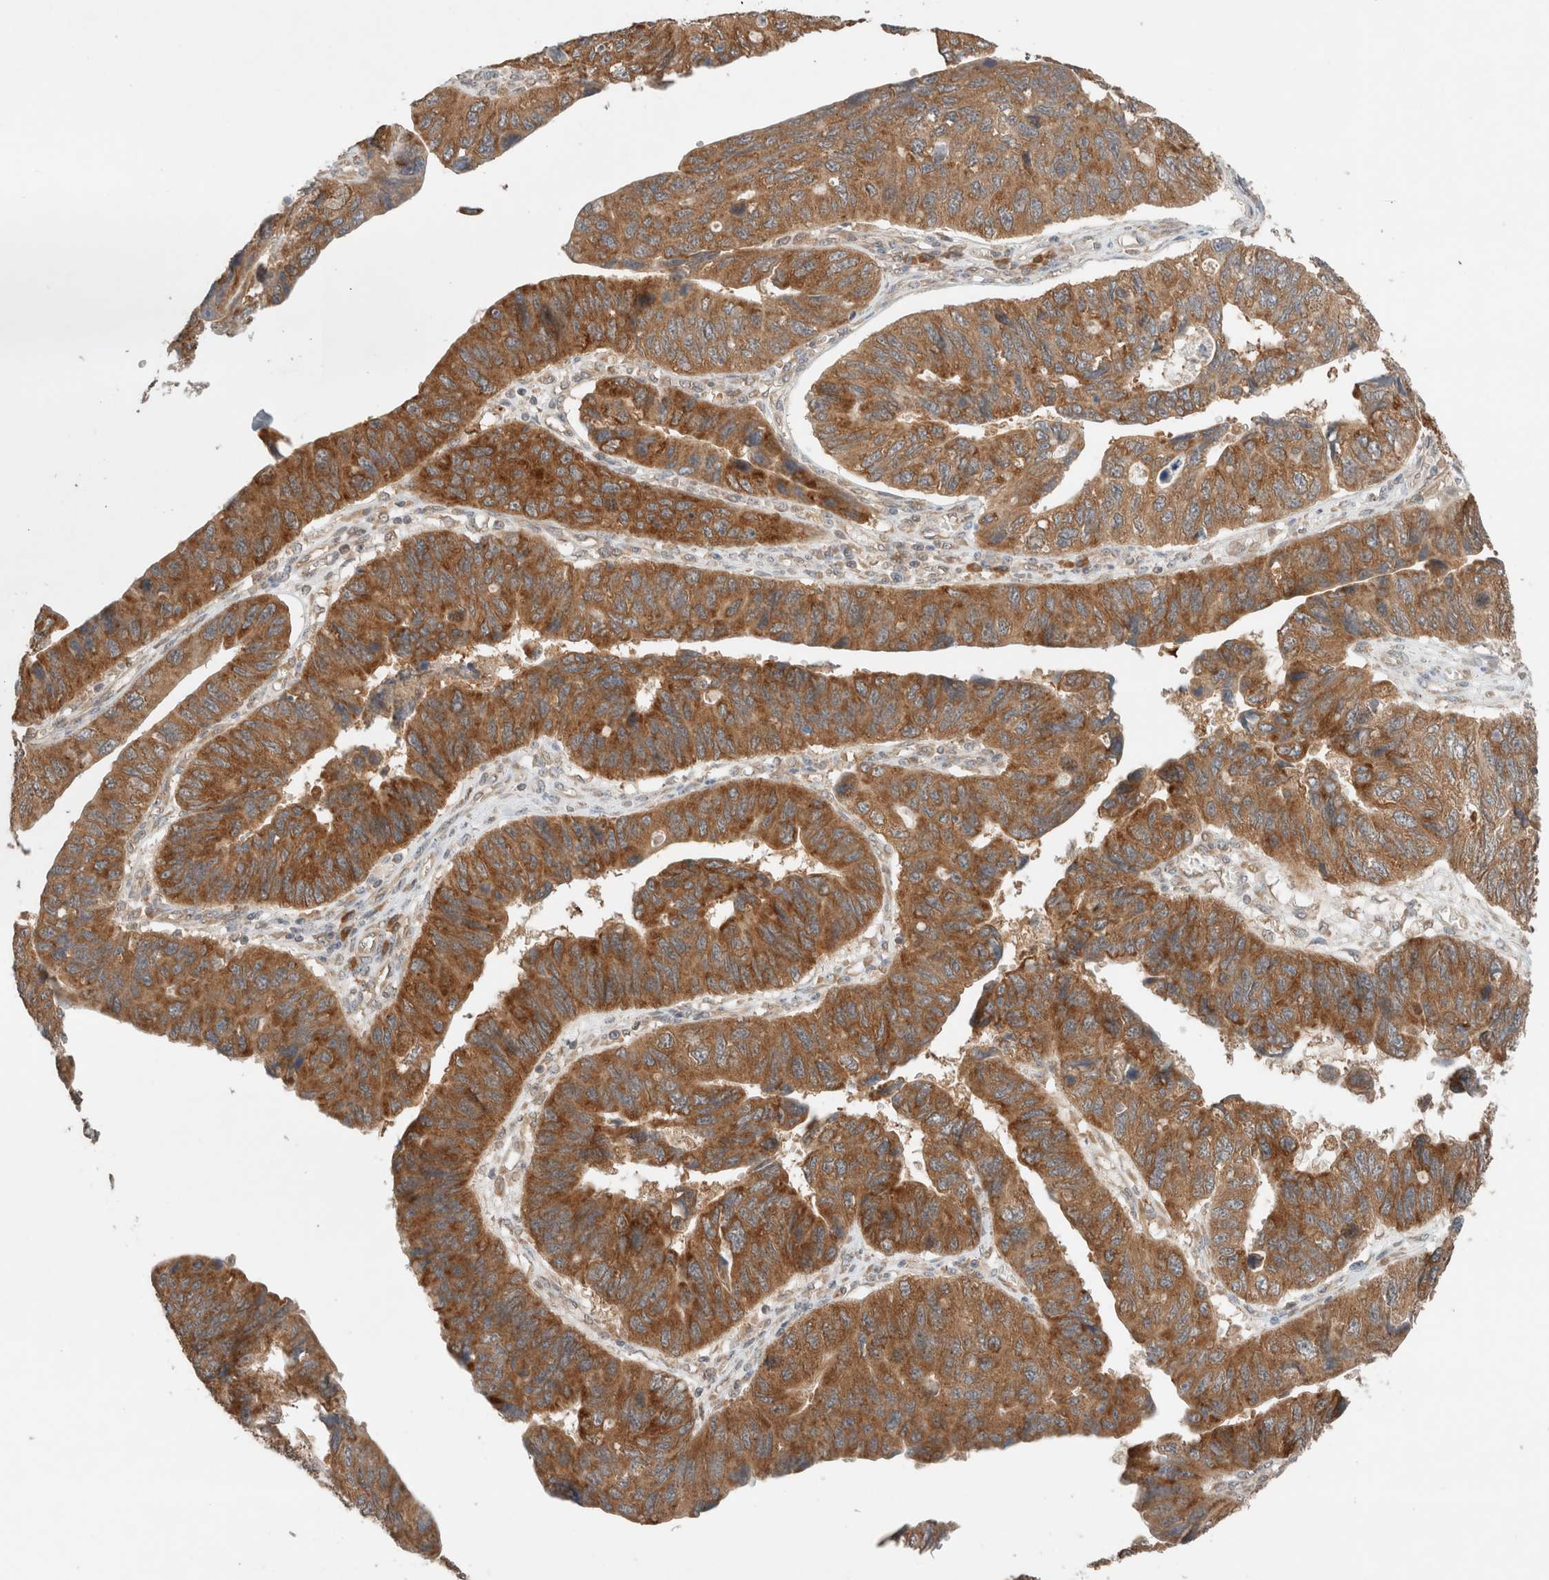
{"staining": {"intensity": "moderate", "quantity": ">75%", "location": "cytoplasmic/membranous"}, "tissue": "stomach cancer", "cell_type": "Tumor cells", "image_type": "cancer", "snomed": [{"axis": "morphology", "description": "Adenocarcinoma, NOS"}, {"axis": "topography", "description": "Stomach"}], "caption": "Brown immunohistochemical staining in stomach adenocarcinoma shows moderate cytoplasmic/membranous expression in about >75% of tumor cells.", "gene": "ARFGEF2", "patient": {"sex": "male", "age": 59}}